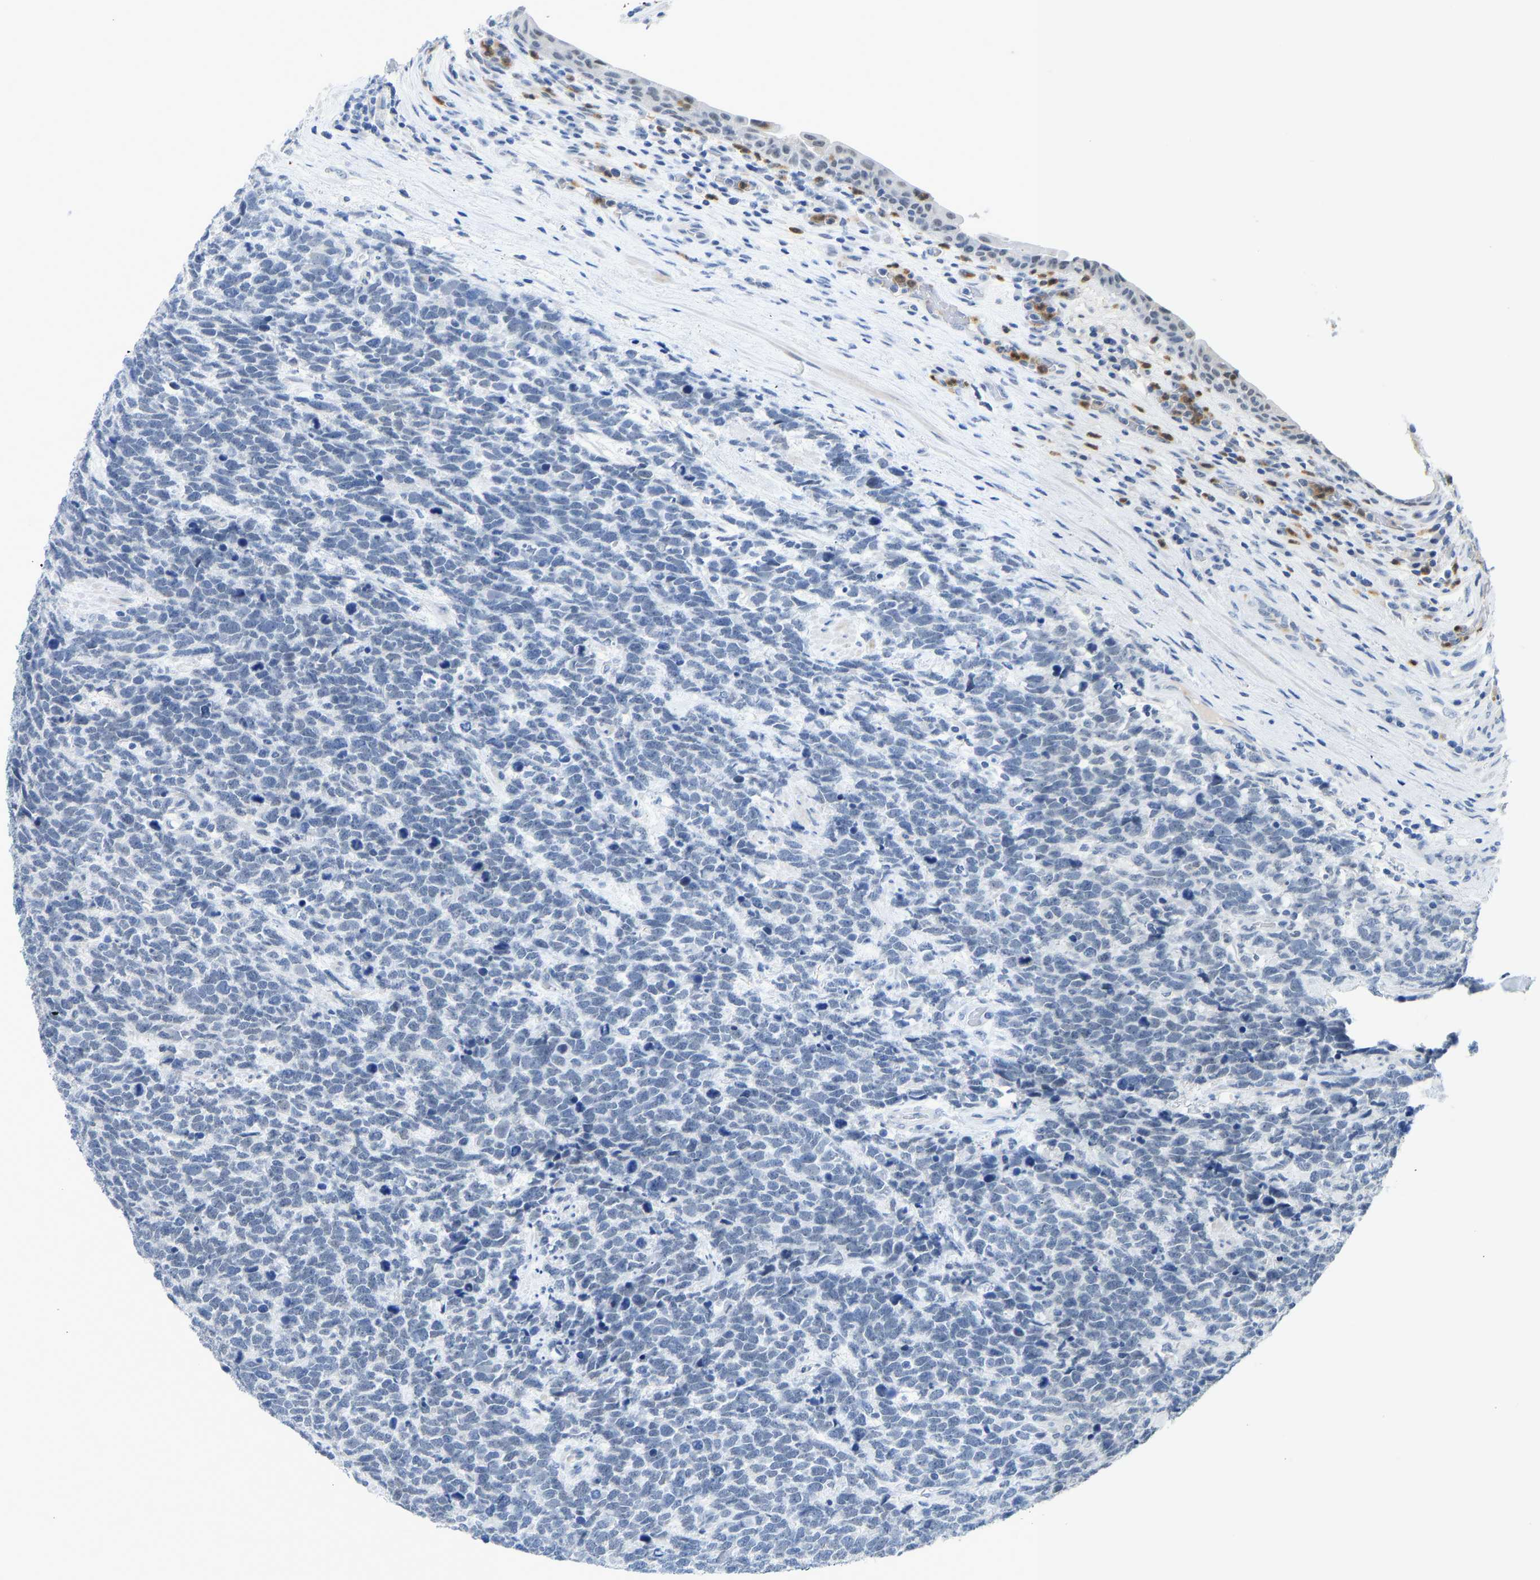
{"staining": {"intensity": "negative", "quantity": "none", "location": "none"}, "tissue": "urothelial cancer", "cell_type": "Tumor cells", "image_type": "cancer", "snomed": [{"axis": "morphology", "description": "Urothelial carcinoma, High grade"}, {"axis": "topography", "description": "Urinary bladder"}], "caption": "Immunohistochemistry (IHC) histopathology image of human urothelial carcinoma (high-grade) stained for a protein (brown), which demonstrates no expression in tumor cells. The staining is performed using DAB brown chromogen with nuclei counter-stained in using hematoxylin.", "gene": "TXNDC2", "patient": {"sex": "female", "age": 82}}